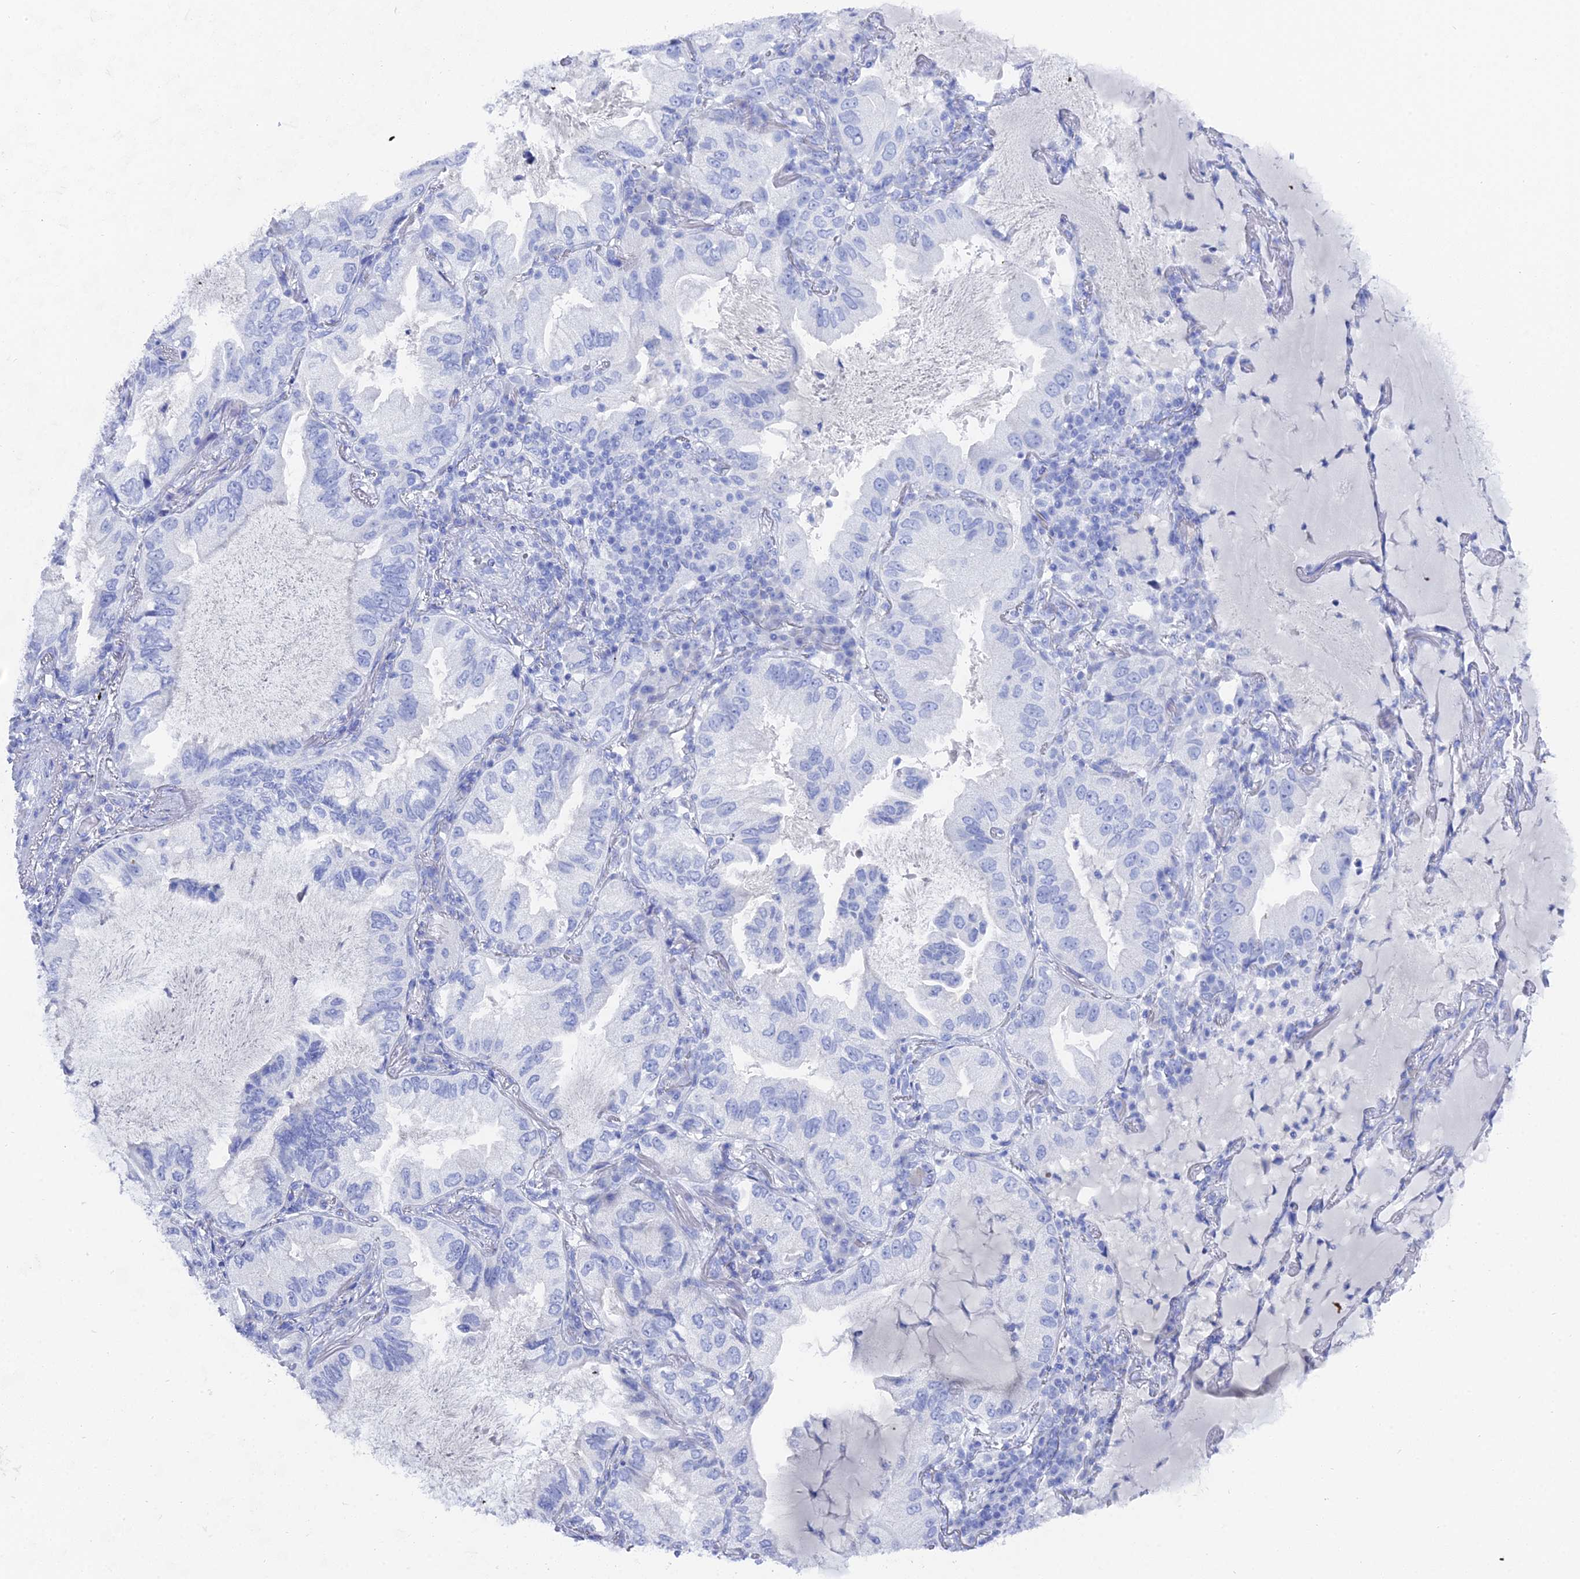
{"staining": {"intensity": "negative", "quantity": "none", "location": "none"}, "tissue": "lung cancer", "cell_type": "Tumor cells", "image_type": "cancer", "snomed": [{"axis": "morphology", "description": "Adenocarcinoma, NOS"}, {"axis": "topography", "description": "Lung"}], "caption": "IHC of human lung adenocarcinoma reveals no staining in tumor cells.", "gene": "ENPP3", "patient": {"sex": "female", "age": 69}}